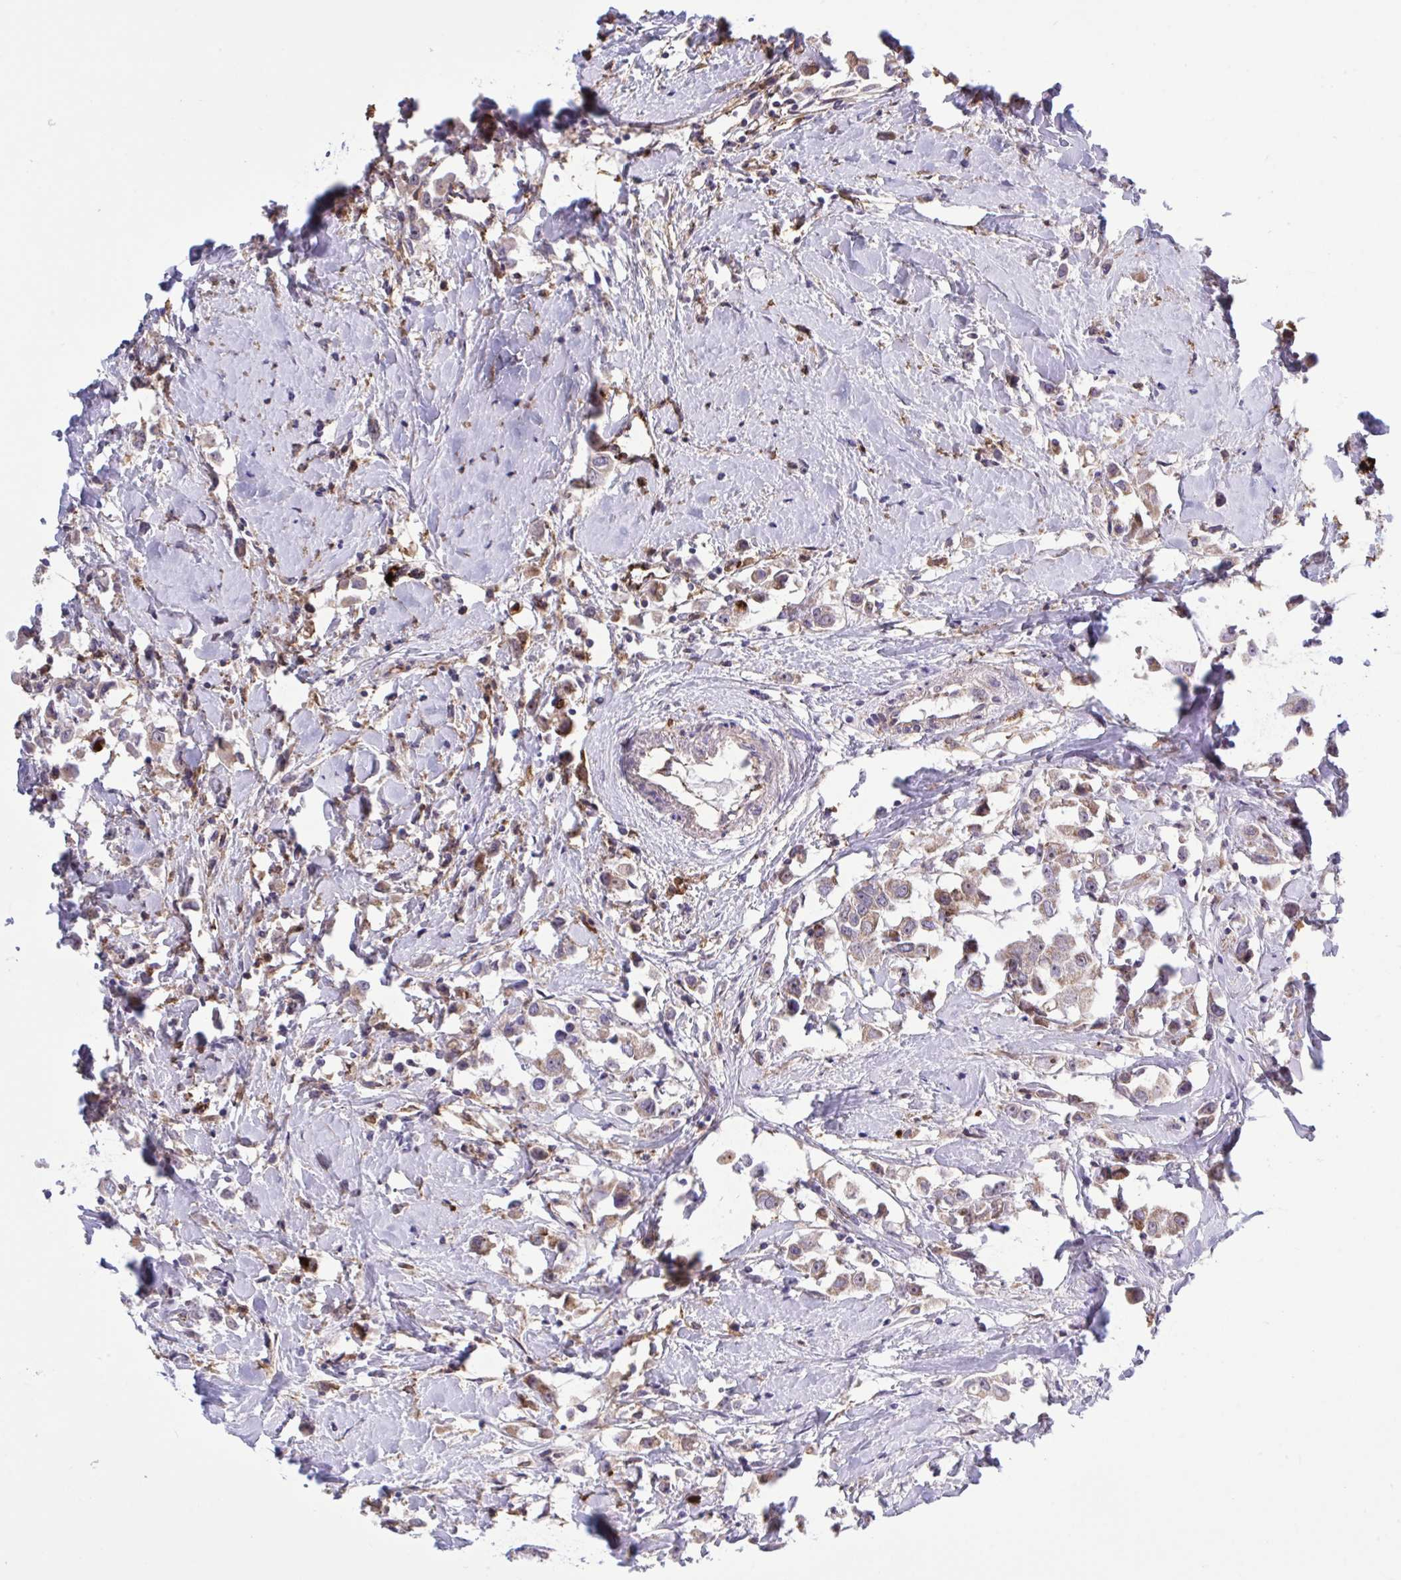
{"staining": {"intensity": "moderate", "quantity": ">75%", "location": "cytoplasmic/membranous"}, "tissue": "breast cancer", "cell_type": "Tumor cells", "image_type": "cancer", "snomed": [{"axis": "morphology", "description": "Duct carcinoma"}, {"axis": "topography", "description": "Breast"}], "caption": "Tumor cells reveal moderate cytoplasmic/membranous staining in about >75% of cells in breast invasive ductal carcinoma. The protein of interest is stained brown, and the nuclei are stained in blue (DAB IHC with brightfield microscopy, high magnification).", "gene": "CD101", "patient": {"sex": "female", "age": 61}}